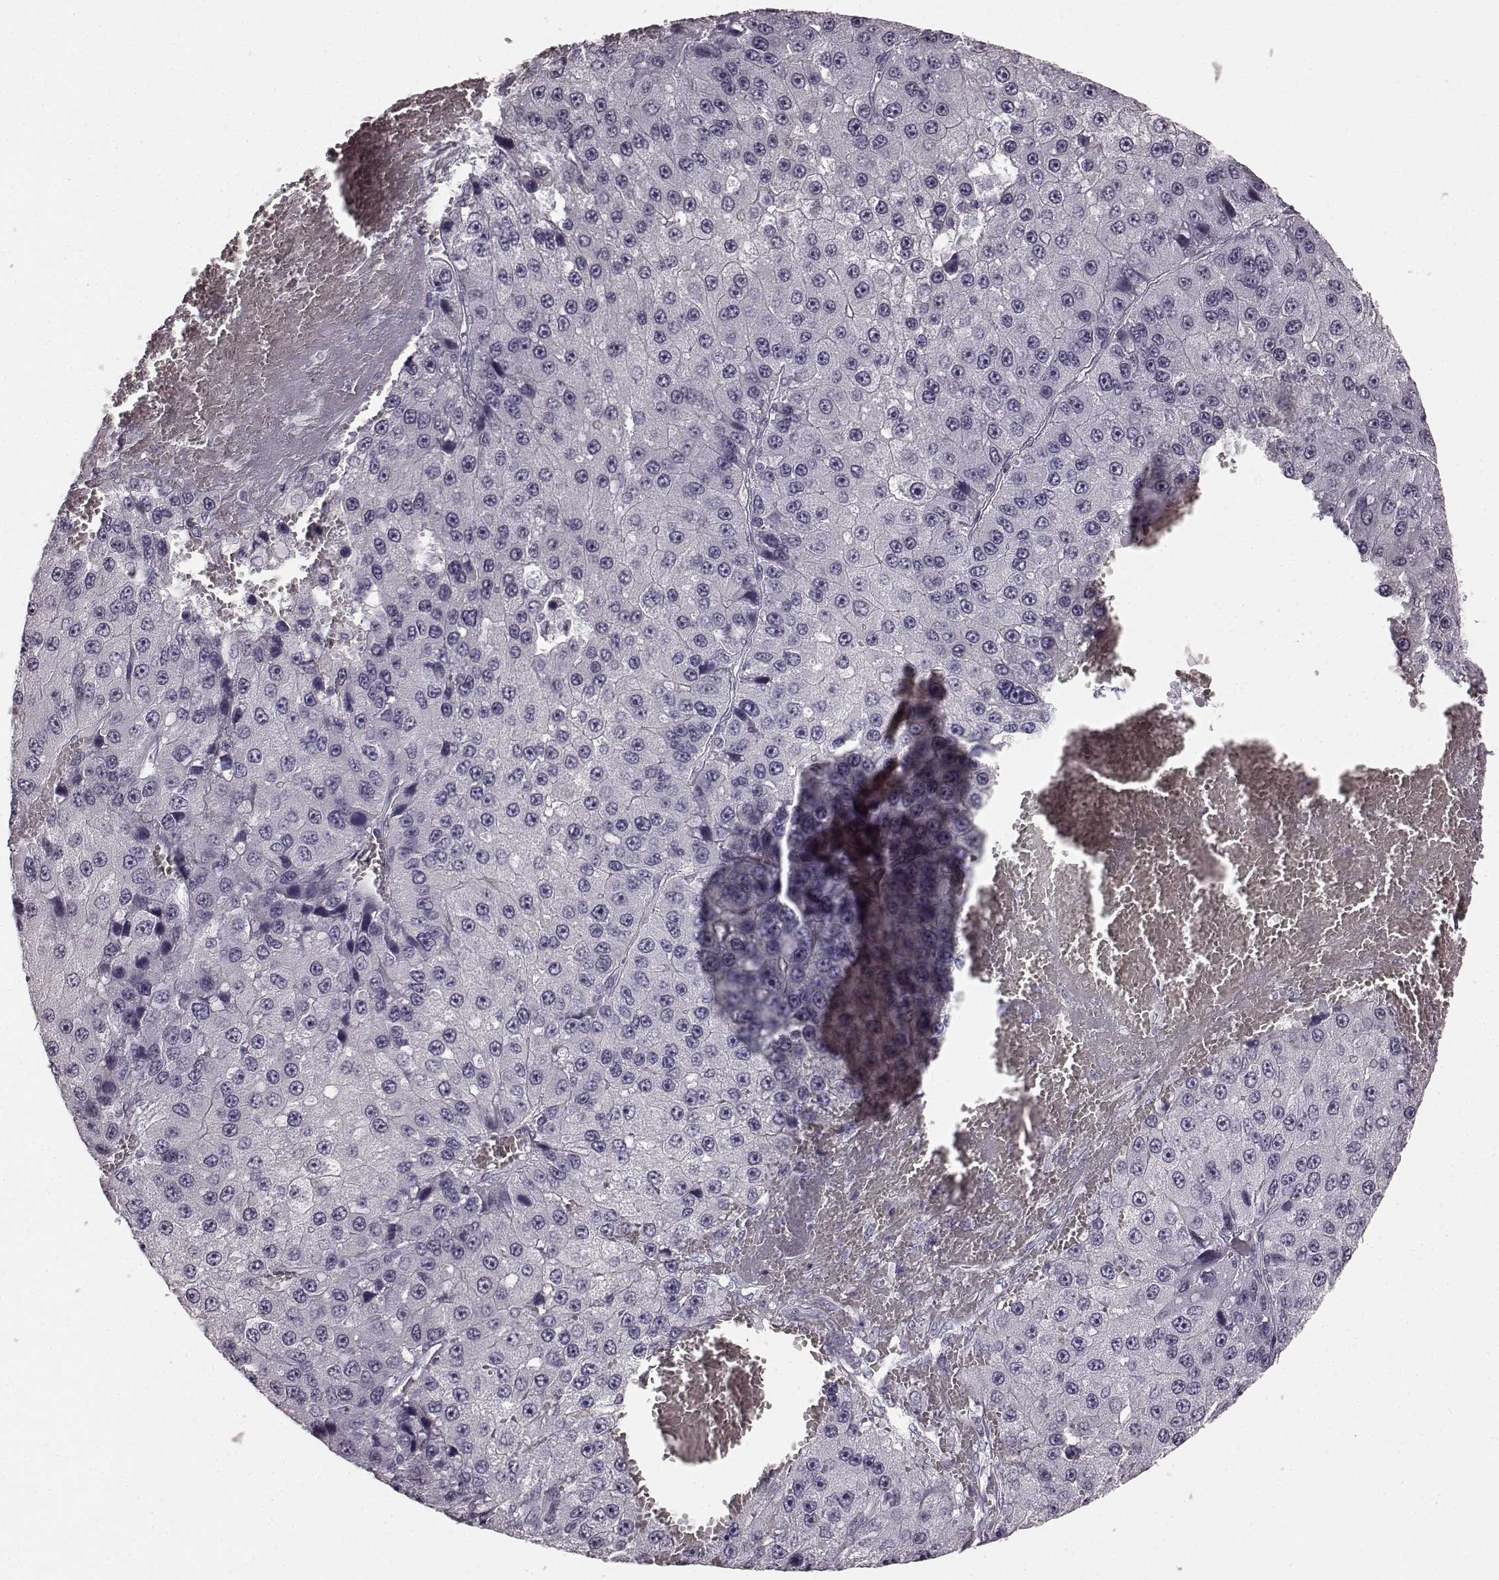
{"staining": {"intensity": "negative", "quantity": "none", "location": "none"}, "tissue": "liver cancer", "cell_type": "Tumor cells", "image_type": "cancer", "snomed": [{"axis": "morphology", "description": "Carcinoma, Hepatocellular, NOS"}, {"axis": "topography", "description": "Liver"}], "caption": "Liver hepatocellular carcinoma stained for a protein using immunohistochemistry (IHC) displays no positivity tumor cells.", "gene": "TMPRSS15", "patient": {"sex": "female", "age": 73}}